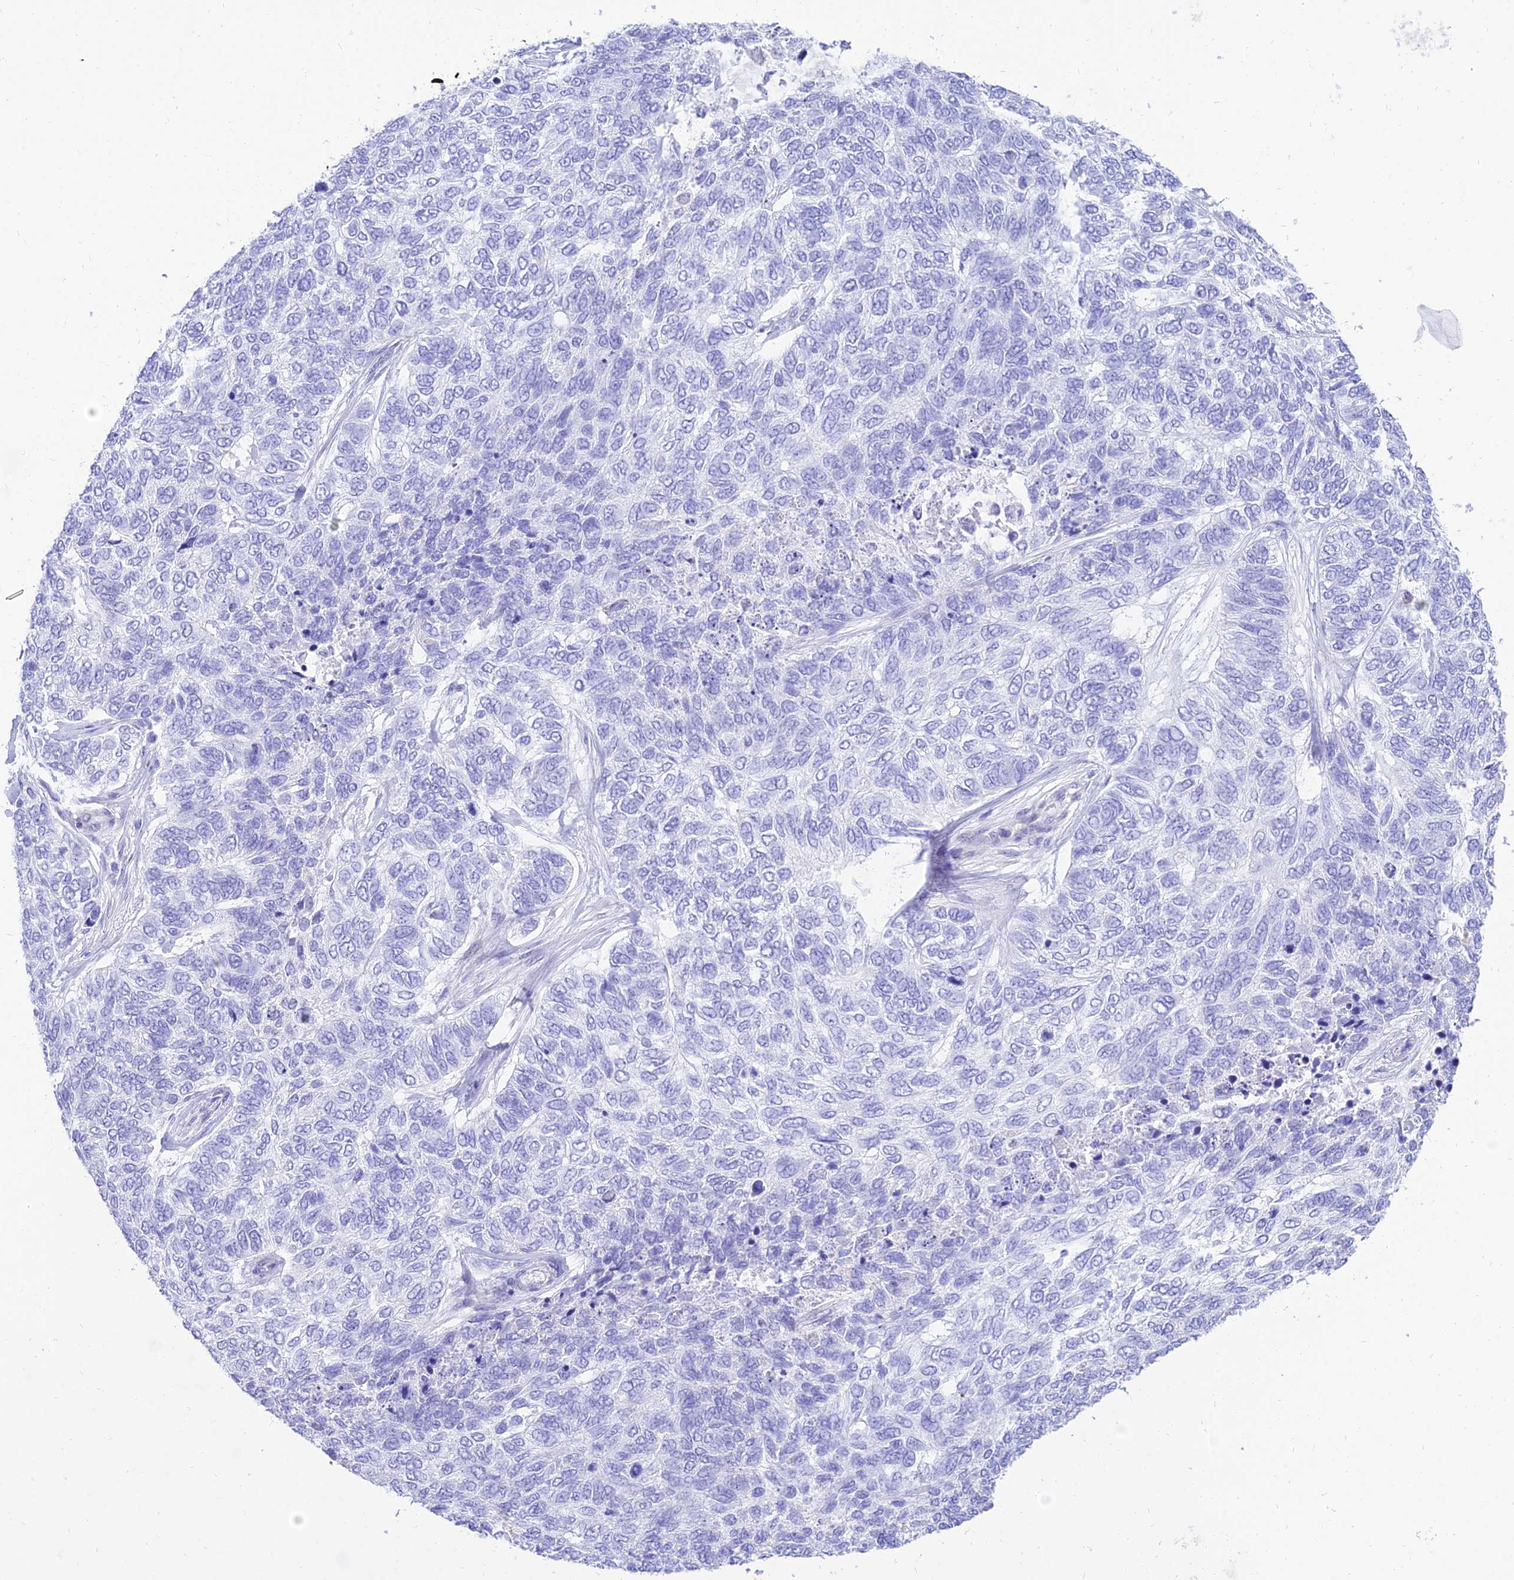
{"staining": {"intensity": "negative", "quantity": "none", "location": "none"}, "tissue": "skin cancer", "cell_type": "Tumor cells", "image_type": "cancer", "snomed": [{"axis": "morphology", "description": "Basal cell carcinoma"}, {"axis": "topography", "description": "Skin"}], "caption": "DAB immunohistochemical staining of human skin basal cell carcinoma shows no significant expression in tumor cells. (DAB (3,3'-diaminobenzidine) immunohistochemistry (IHC) visualized using brightfield microscopy, high magnification).", "gene": "TAC3", "patient": {"sex": "female", "age": 65}}